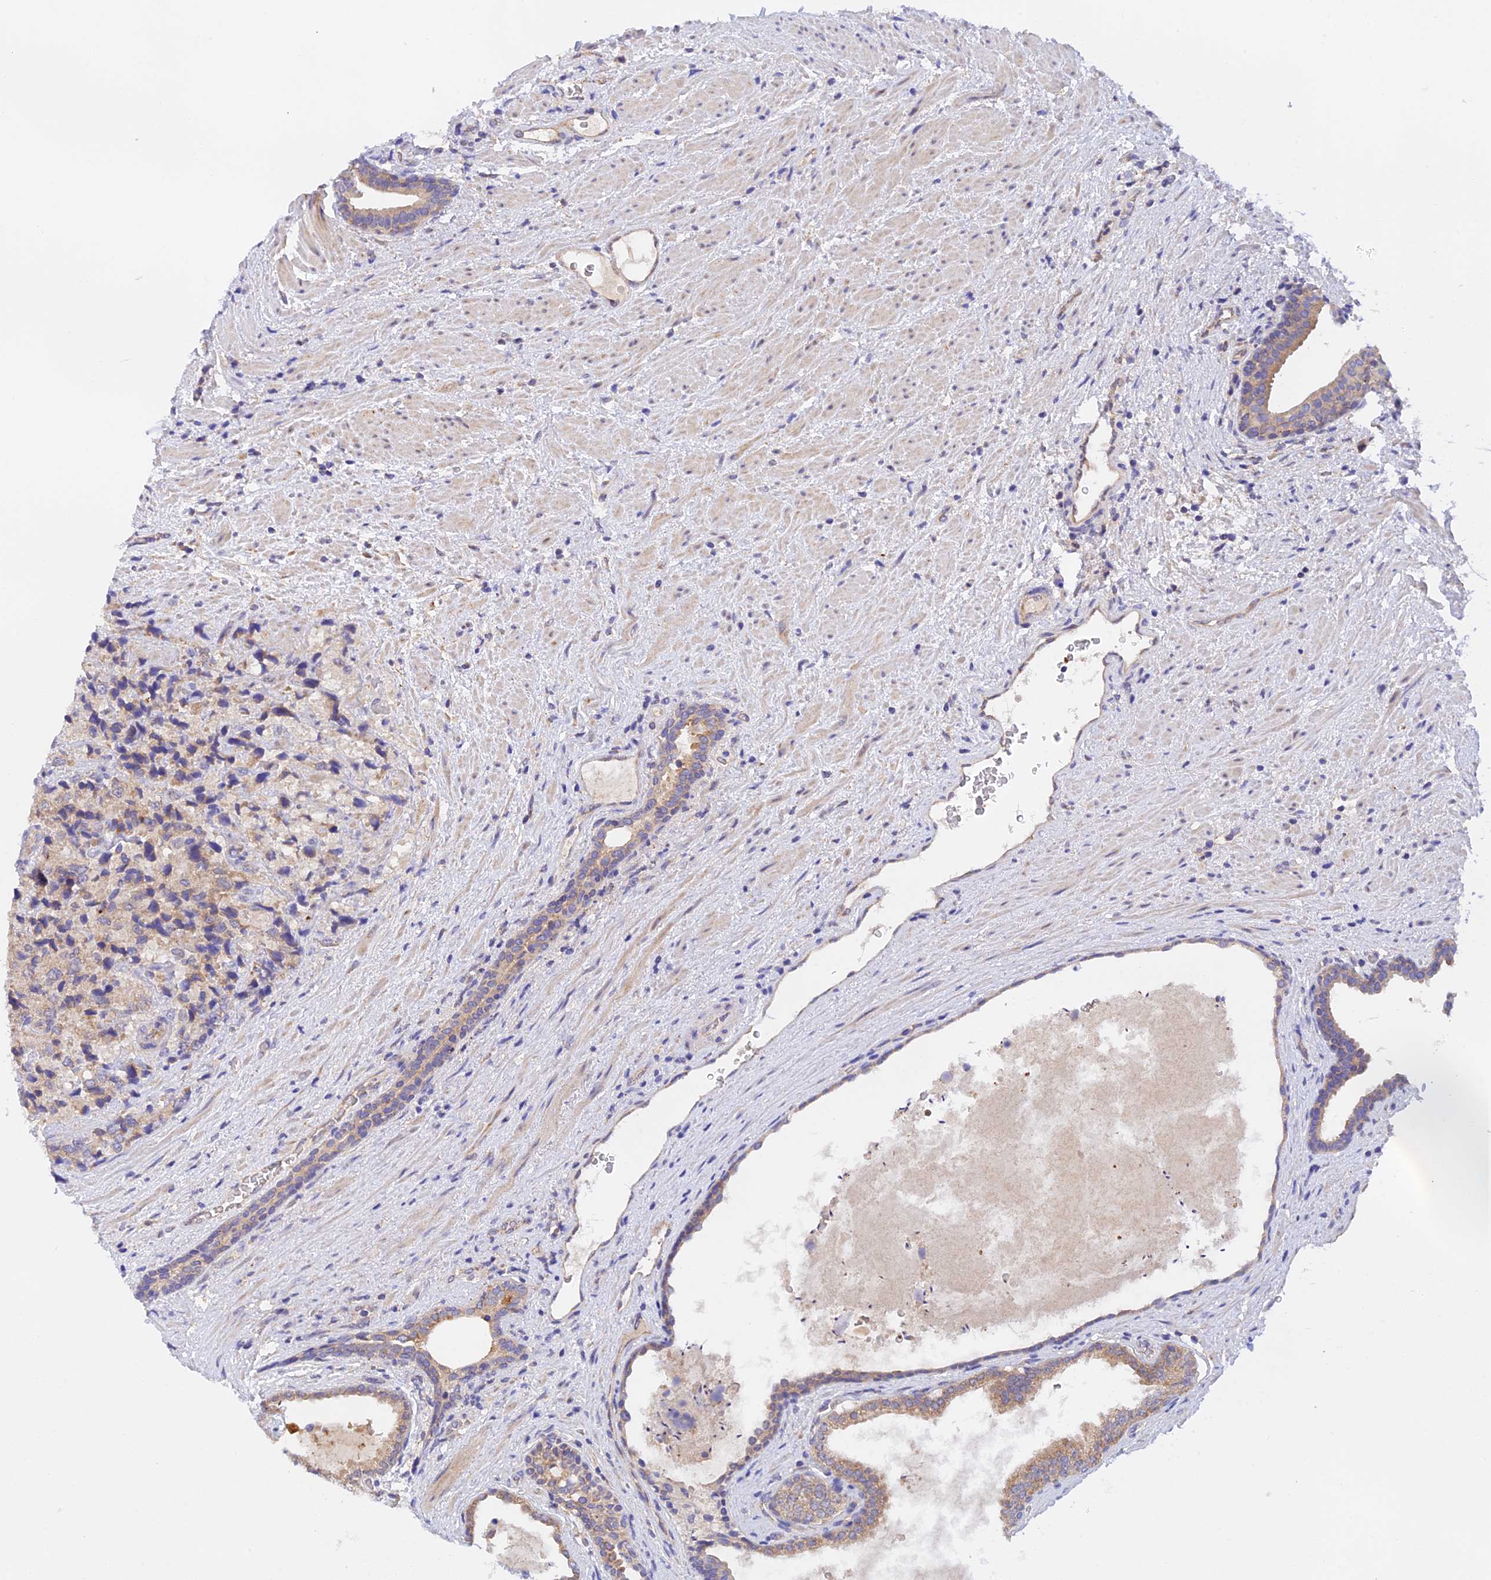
{"staining": {"intensity": "negative", "quantity": "none", "location": "none"}, "tissue": "prostate cancer", "cell_type": "Tumor cells", "image_type": "cancer", "snomed": [{"axis": "morphology", "description": "Adenocarcinoma, High grade"}, {"axis": "topography", "description": "Prostate"}], "caption": "An immunohistochemistry (IHC) micrograph of prostate adenocarcinoma (high-grade) is shown. There is no staining in tumor cells of prostate adenocarcinoma (high-grade).", "gene": "RANBP6", "patient": {"sex": "male", "age": 70}}